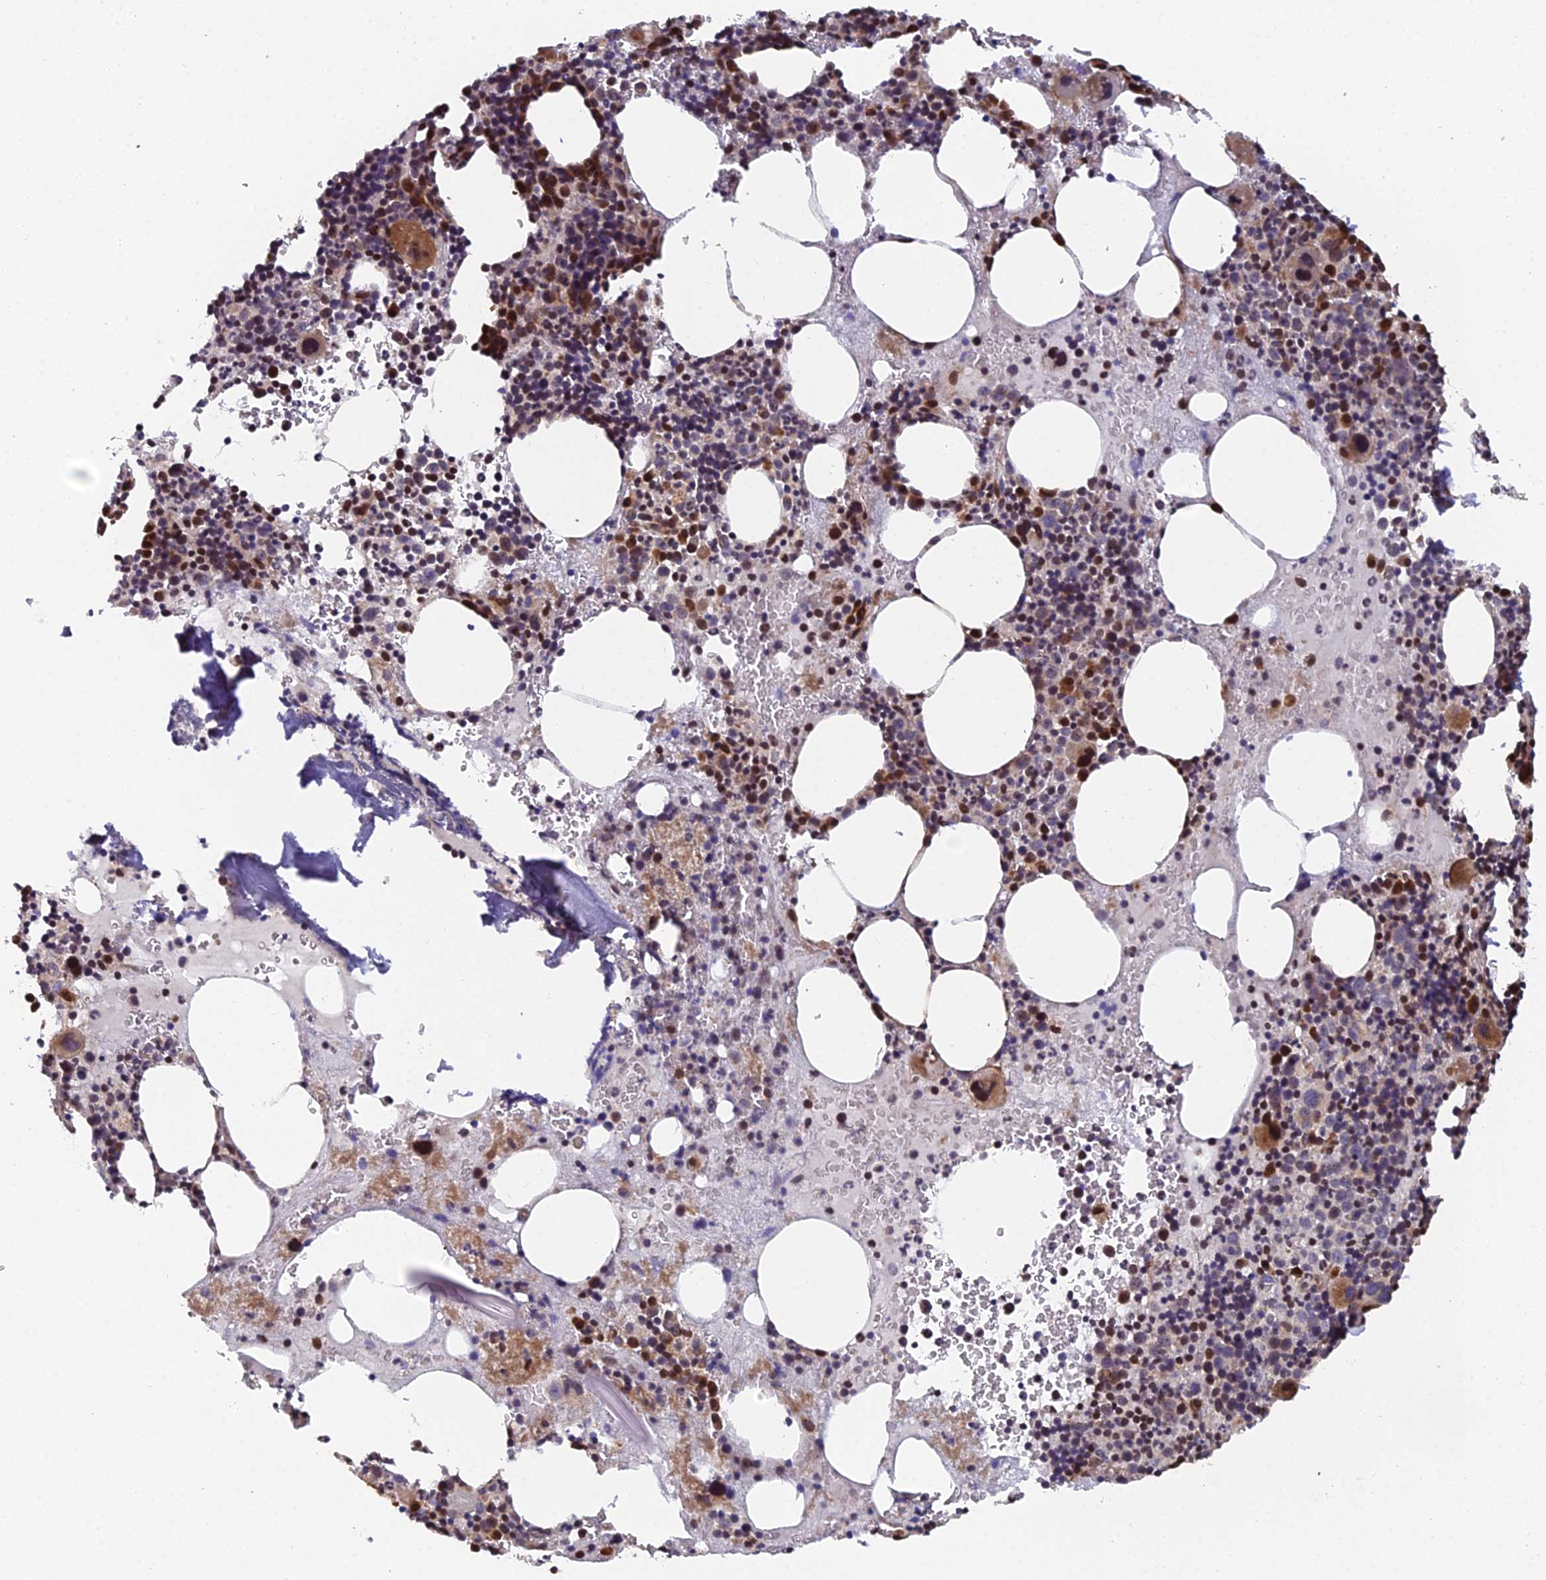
{"staining": {"intensity": "strong", "quantity": "<25%", "location": "cytoplasmic/membranous,nuclear"}, "tissue": "bone marrow", "cell_type": "Hematopoietic cells", "image_type": "normal", "snomed": [{"axis": "morphology", "description": "Normal tissue, NOS"}, {"axis": "topography", "description": "Bone marrow"}], "caption": "A brown stain labels strong cytoplasmic/membranous,nuclear expression of a protein in hematopoietic cells of unremarkable bone marrow. The protein is shown in brown color, while the nuclei are stained blue.", "gene": "RAB28", "patient": {"sex": "male", "age": 75}}